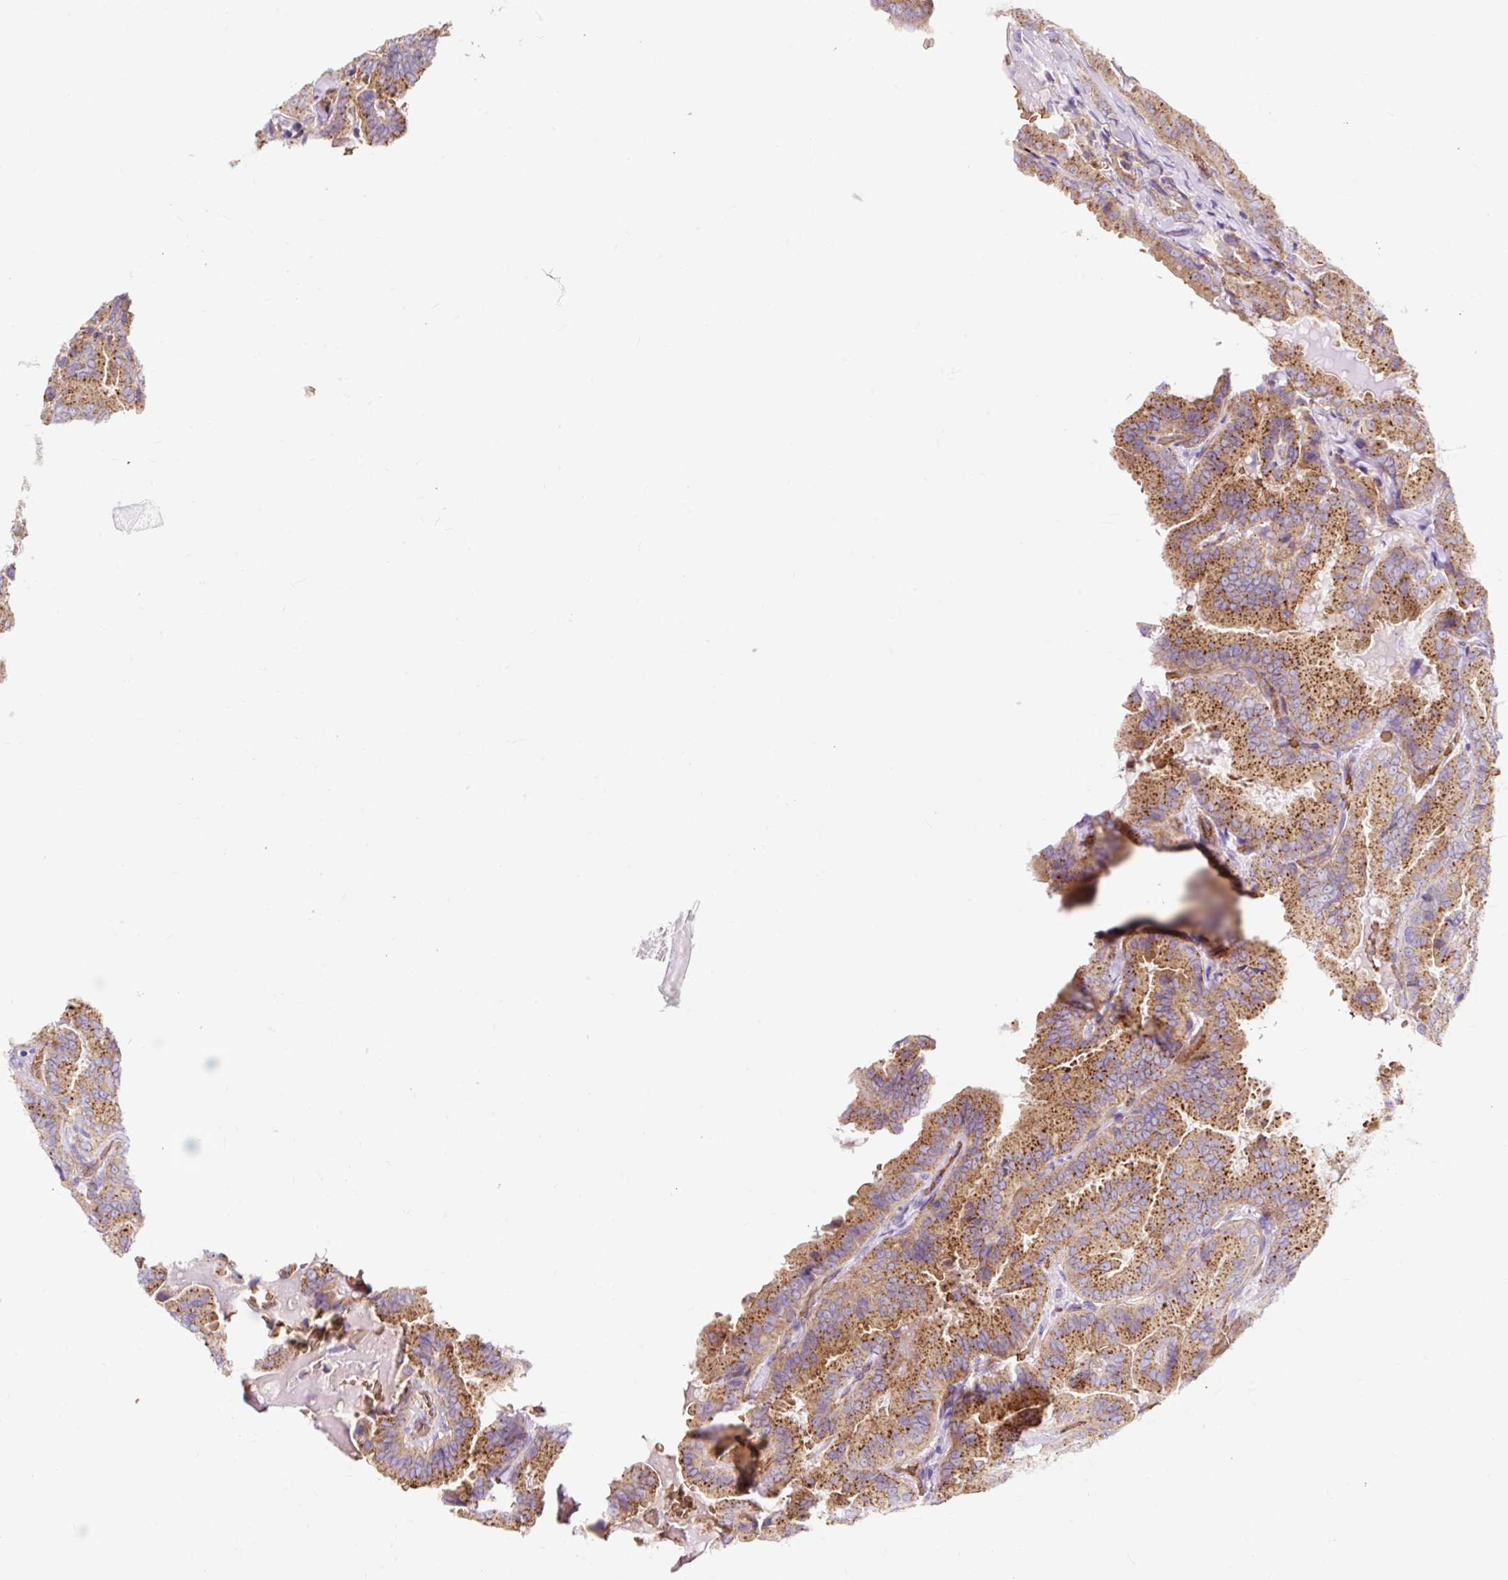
{"staining": {"intensity": "strong", "quantity": ">75%", "location": "cytoplasmic/membranous"}, "tissue": "thyroid cancer", "cell_type": "Tumor cells", "image_type": "cancer", "snomed": [{"axis": "morphology", "description": "Papillary adenocarcinoma, NOS"}, {"axis": "topography", "description": "Thyroid gland"}], "caption": "This micrograph exhibits papillary adenocarcinoma (thyroid) stained with immunohistochemistry (IHC) to label a protein in brown. The cytoplasmic/membranous of tumor cells show strong positivity for the protein. Nuclei are counter-stained blue.", "gene": "HIP1R", "patient": {"sex": "male", "age": 61}}